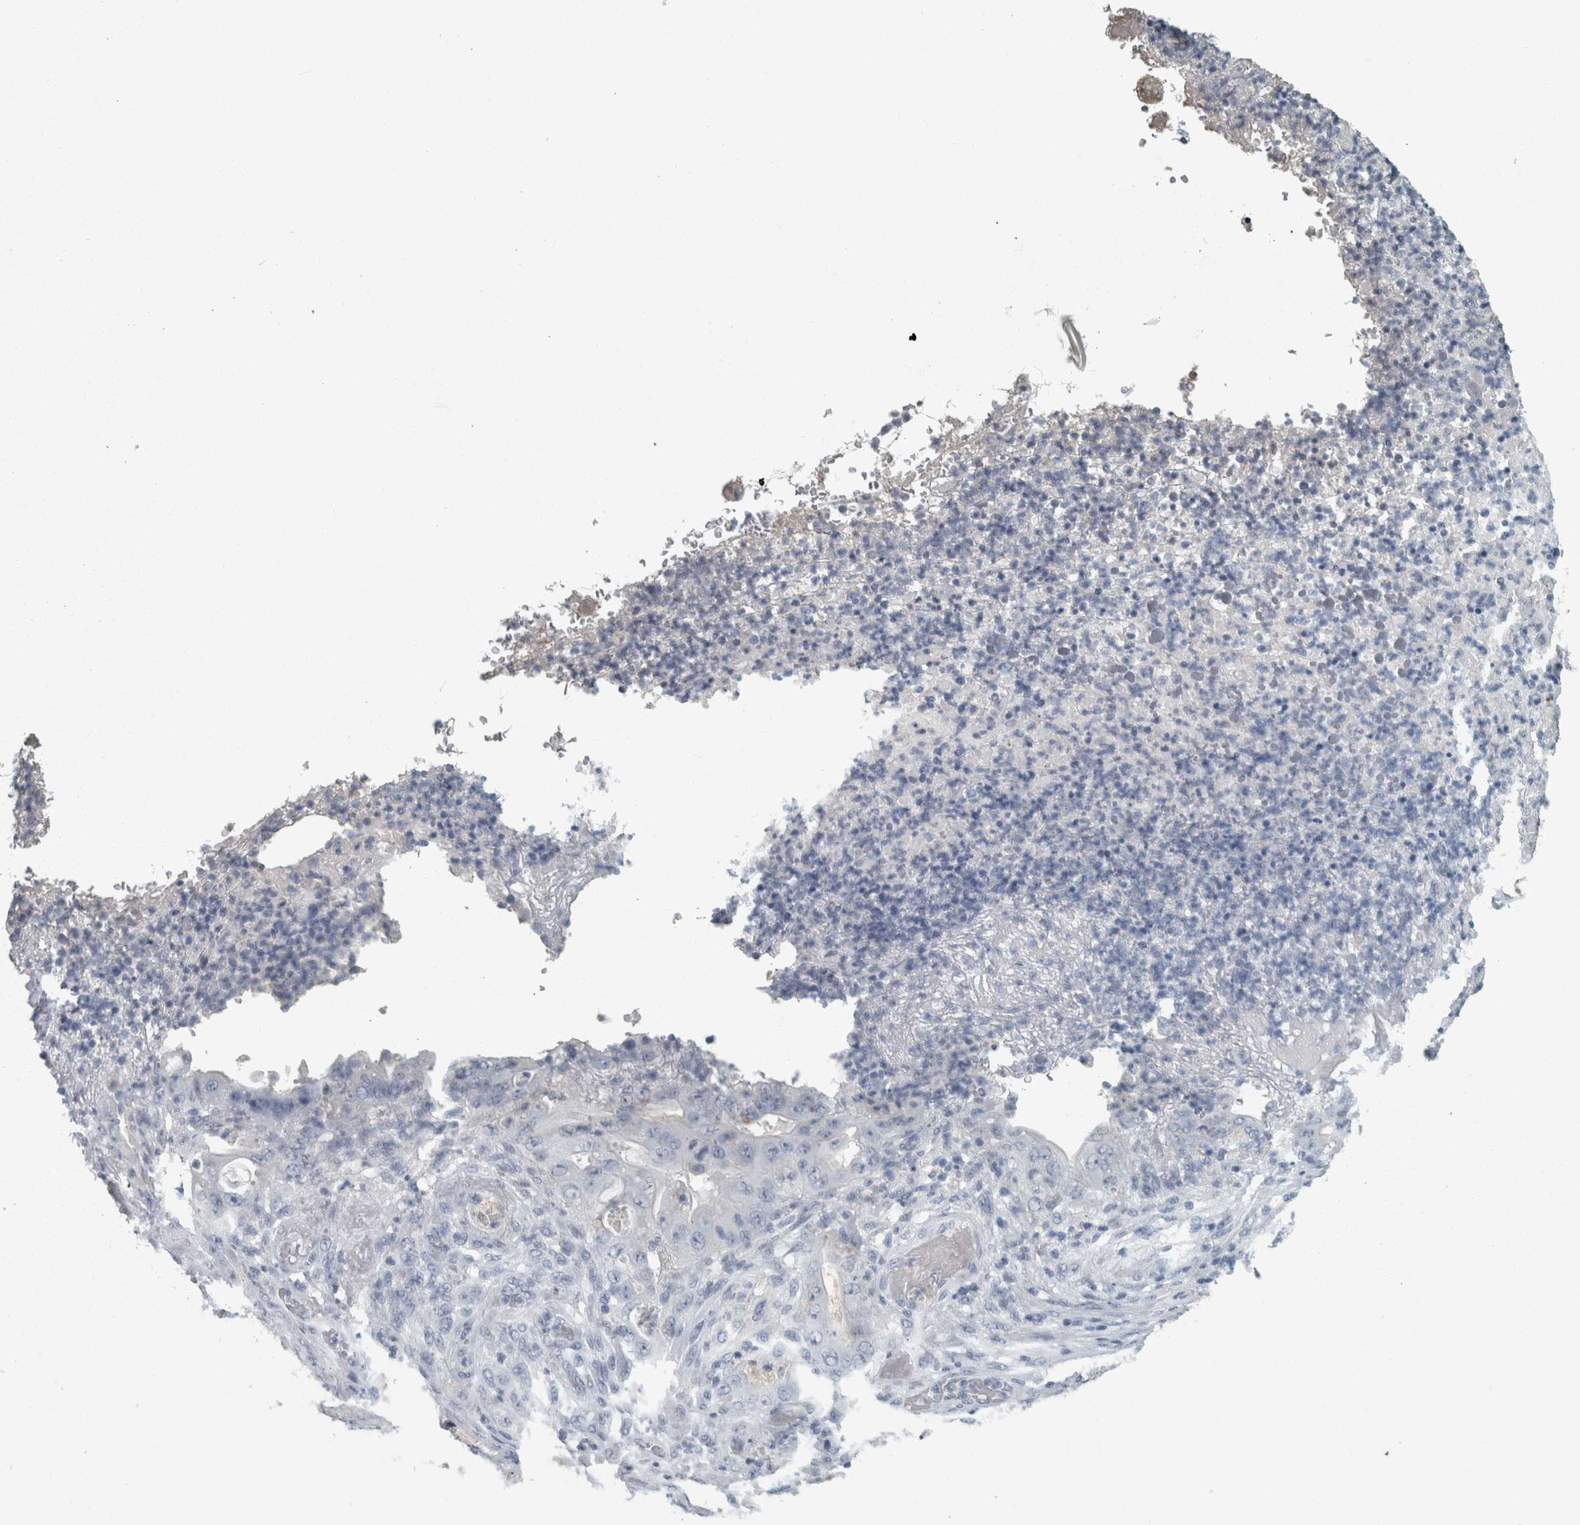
{"staining": {"intensity": "negative", "quantity": "none", "location": "none"}, "tissue": "stomach cancer", "cell_type": "Tumor cells", "image_type": "cancer", "snomed": [{"axis": "morphology", "description": "Adenocarcinoma, NOS"}, {"axis": "topography", "description": "Stomach"}], "caption": "DAB immunohistochemical staining of adenocarcinoma (stomach) demonstrates no significant expression in tumor cells. (DAB immunohistochemistry, high magnification).", "gene": "CHL1", "patient": {"sex": "female", "age": 73}}